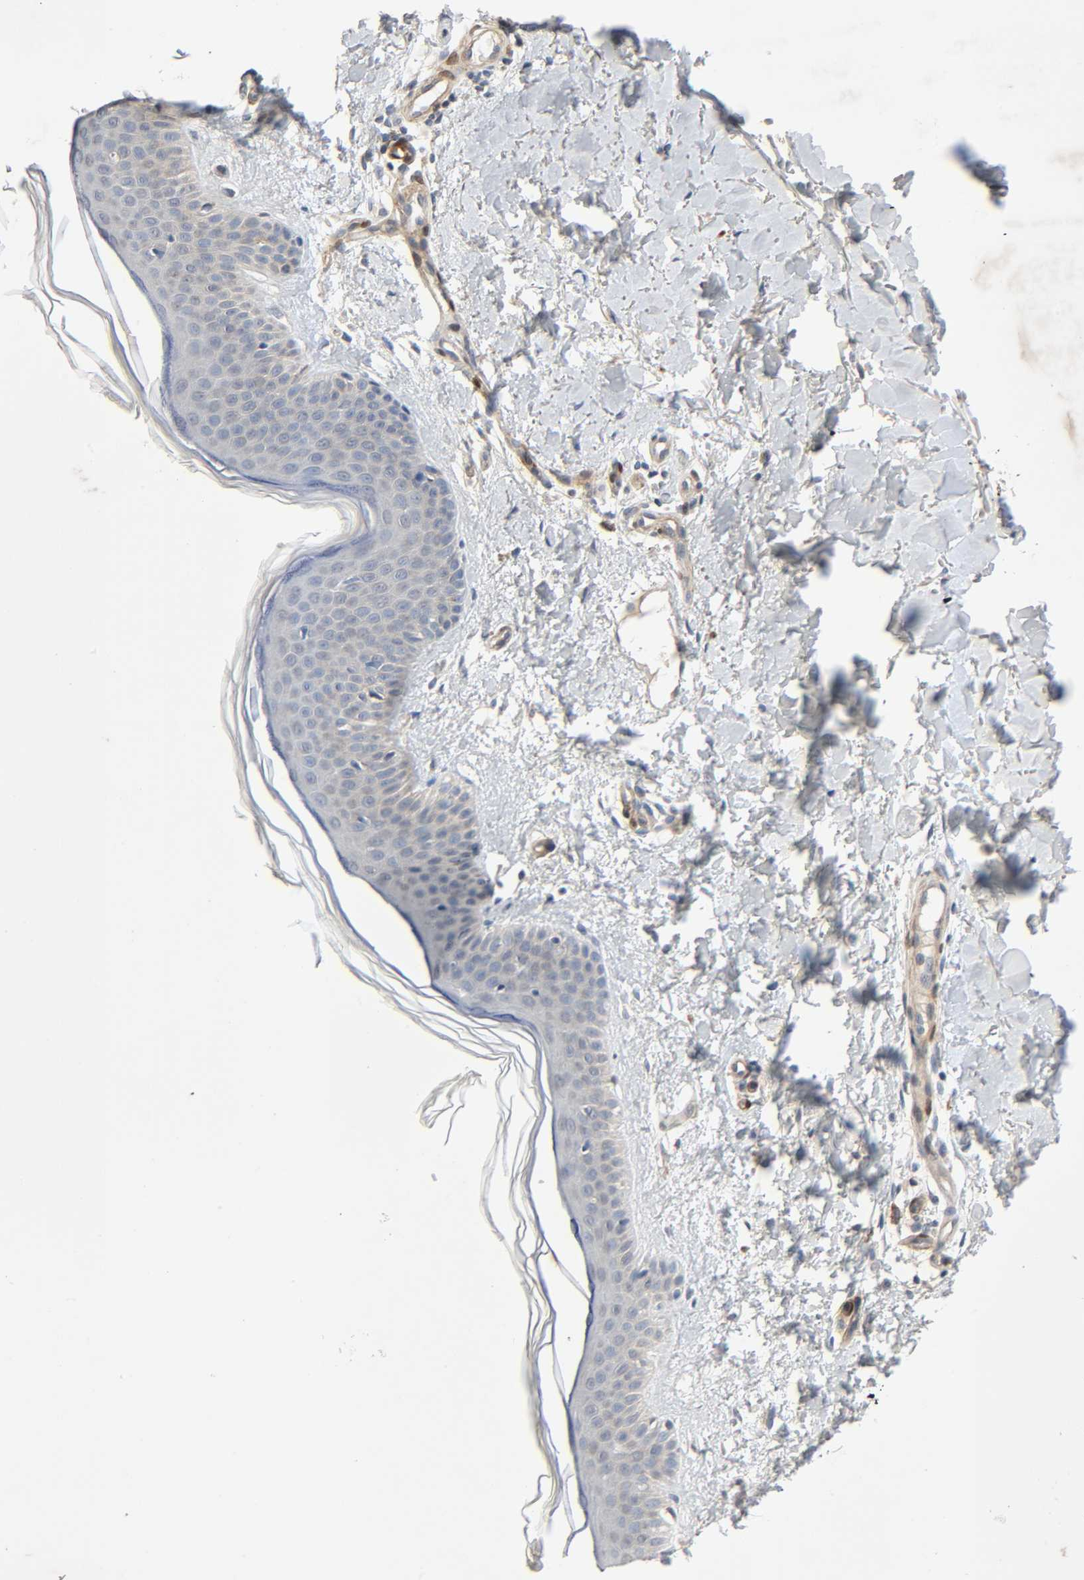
{"staining": {"intensity": "weak", "quantity": ">75%", "location": "cytoplasmic/membranous"}, "tissue": "skin", "cell_type": "Fibroblasts", "image_type": "normal", "snomed": [{"axis": "morphology", "description": "Normal tissue, NOS"}, {"axis": "topography", "description": "Skin"}], "caption": "Benign skin reveals weak cytoplasmic/membranous positivity in about >75% of fibroblasts The protein is shown in brown color, while the nuclei are stained blue..", "gene": "PTK2", "patient": {"sex": "female", "age": 56}}